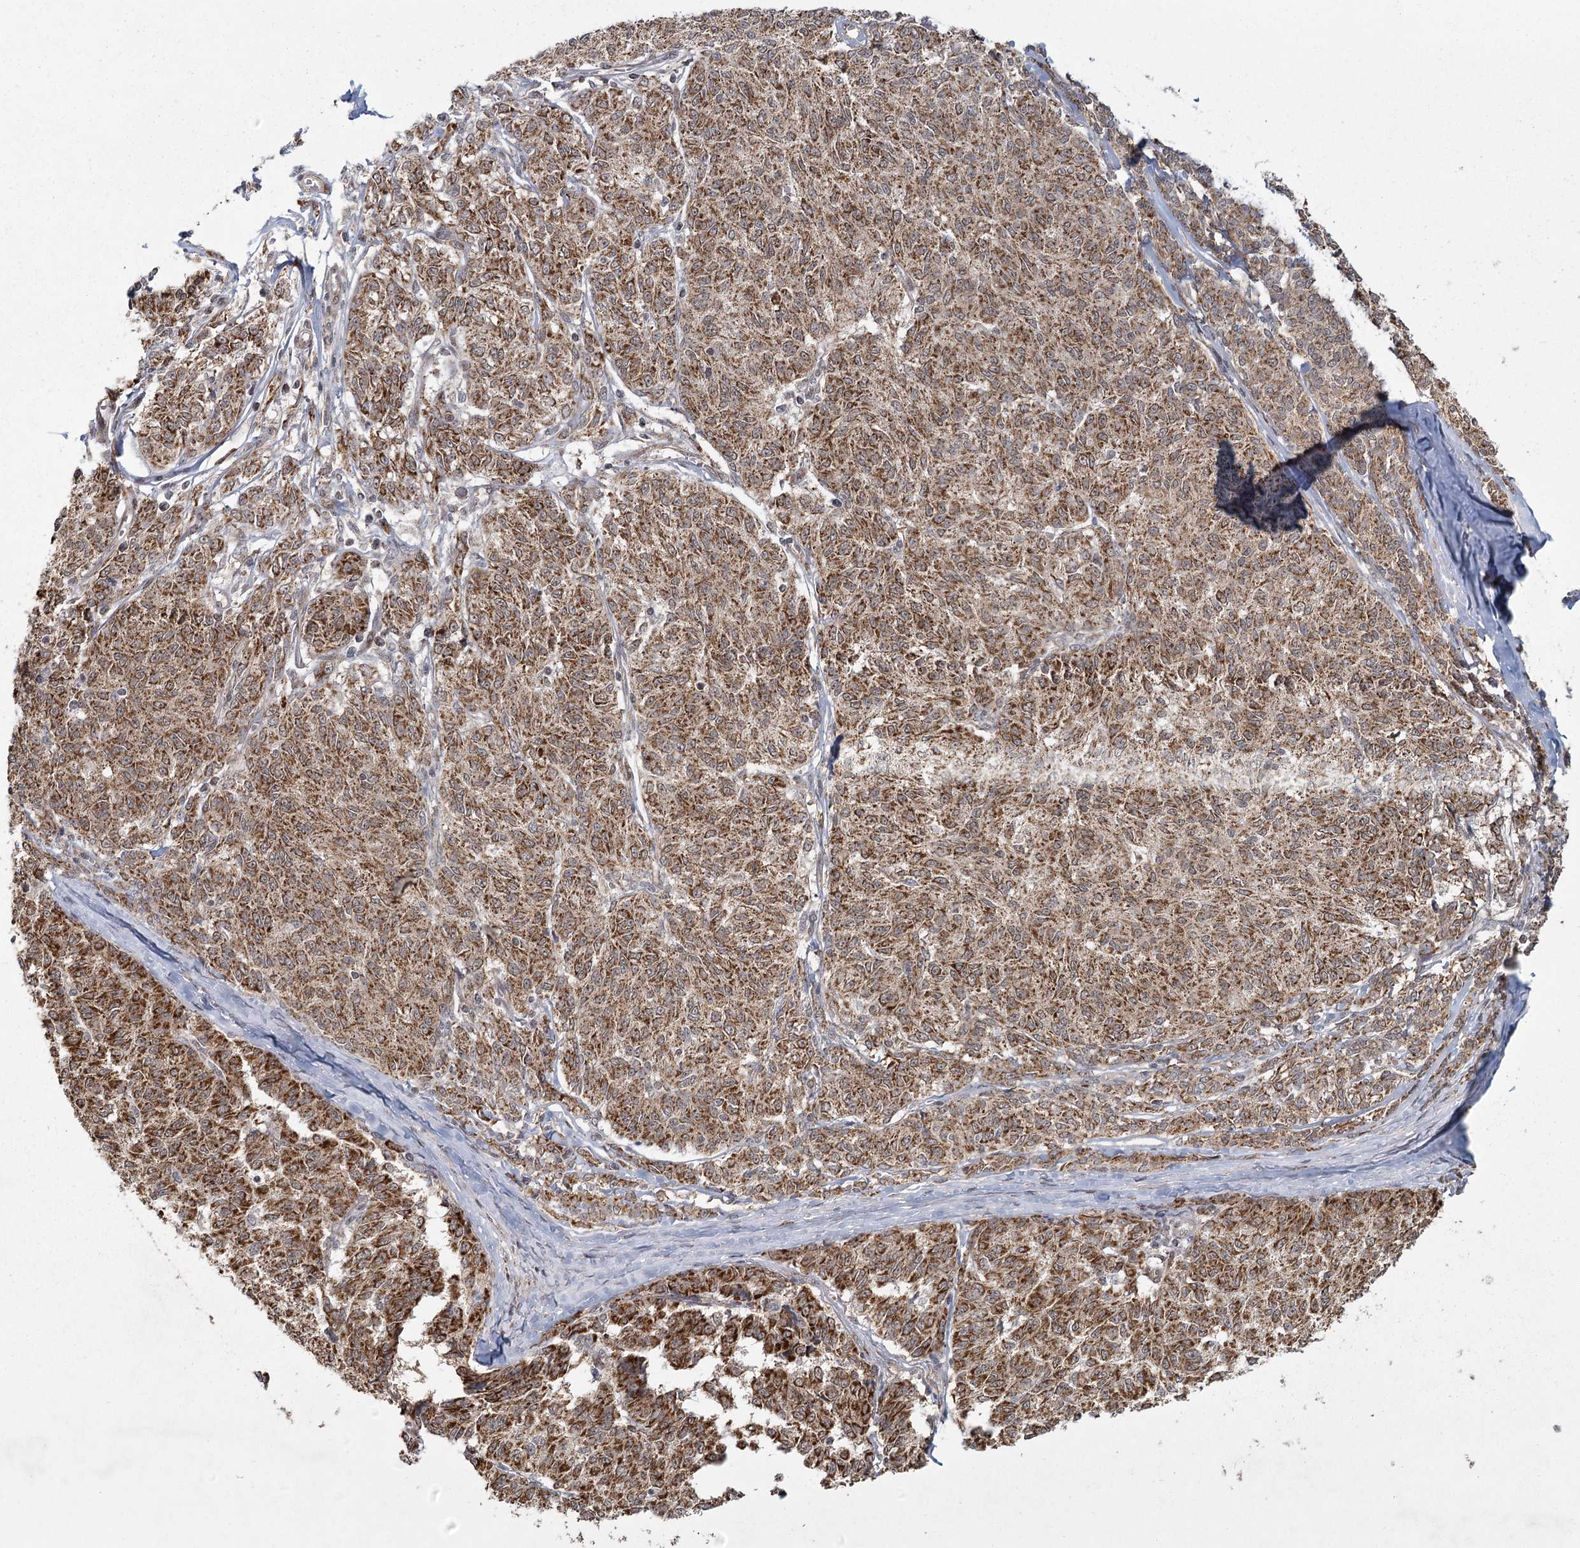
{"staining": {"intensity": "moderate", "quantity": ">75%", "location": "cytoplasmic/membranous"}, "tissue": "melanoma", "cell_type": "Tumor cells", "image_type": "cancer", "snomed": [{"axis": "morphology", "description": "Malignant melanoma, NOS"}, {"axis": "topography", "description": "Skin"}], "caption": "Malignant melanoma stained with a brown dye shows moderate cytoplasmic/membranous positive expression in about >75% of tumor cells.", "gene": "ZCCHC24", "patient": {"sex": "female", "age": 72}}